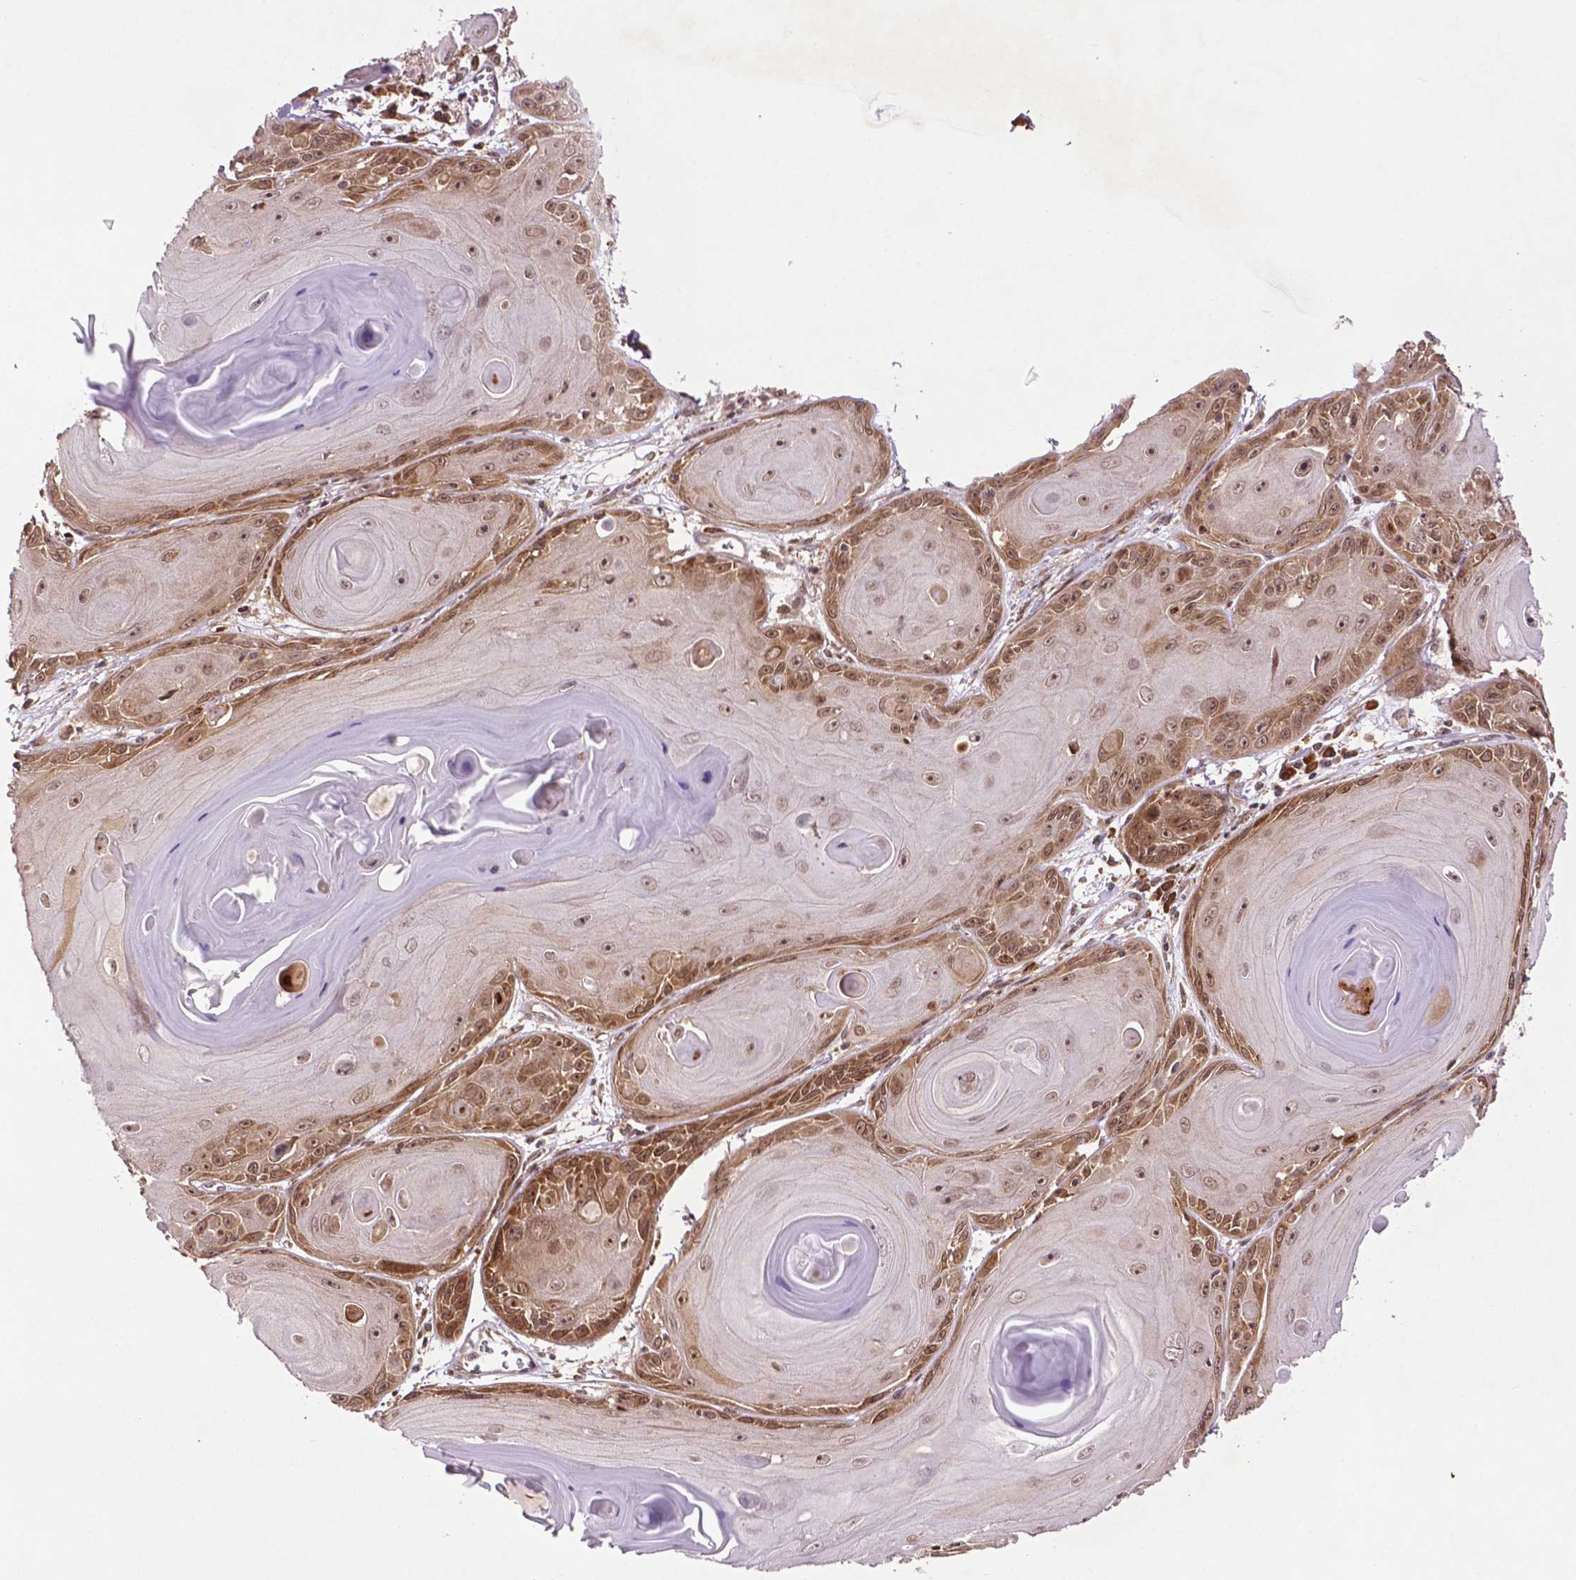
{"staining": {"intensity": "moderate", "quantity": ">75%", "location": "cytoplasmic/membranous,nuclear"}, "tissue": "skin cancer", "cell_type": "Tumor cells", "image_type": "cancer", "snomed": [{"axis": "morphology", "description": "Squamous cell carcinoma, NOS"}, {"axis": "topography", "description": "Skin"}, {"axis": "topography", "description": "Vulva"}], "caption": "This is a photomicrograph of immunohistochemistry staining of skin cancer (squamous cell carcinoma), which shows moderate expression in the cytoplasmic/membranous and nuclear of tumor cells.", "gene": "TMX2", "patient": {"sex": "female", "age": 85}}